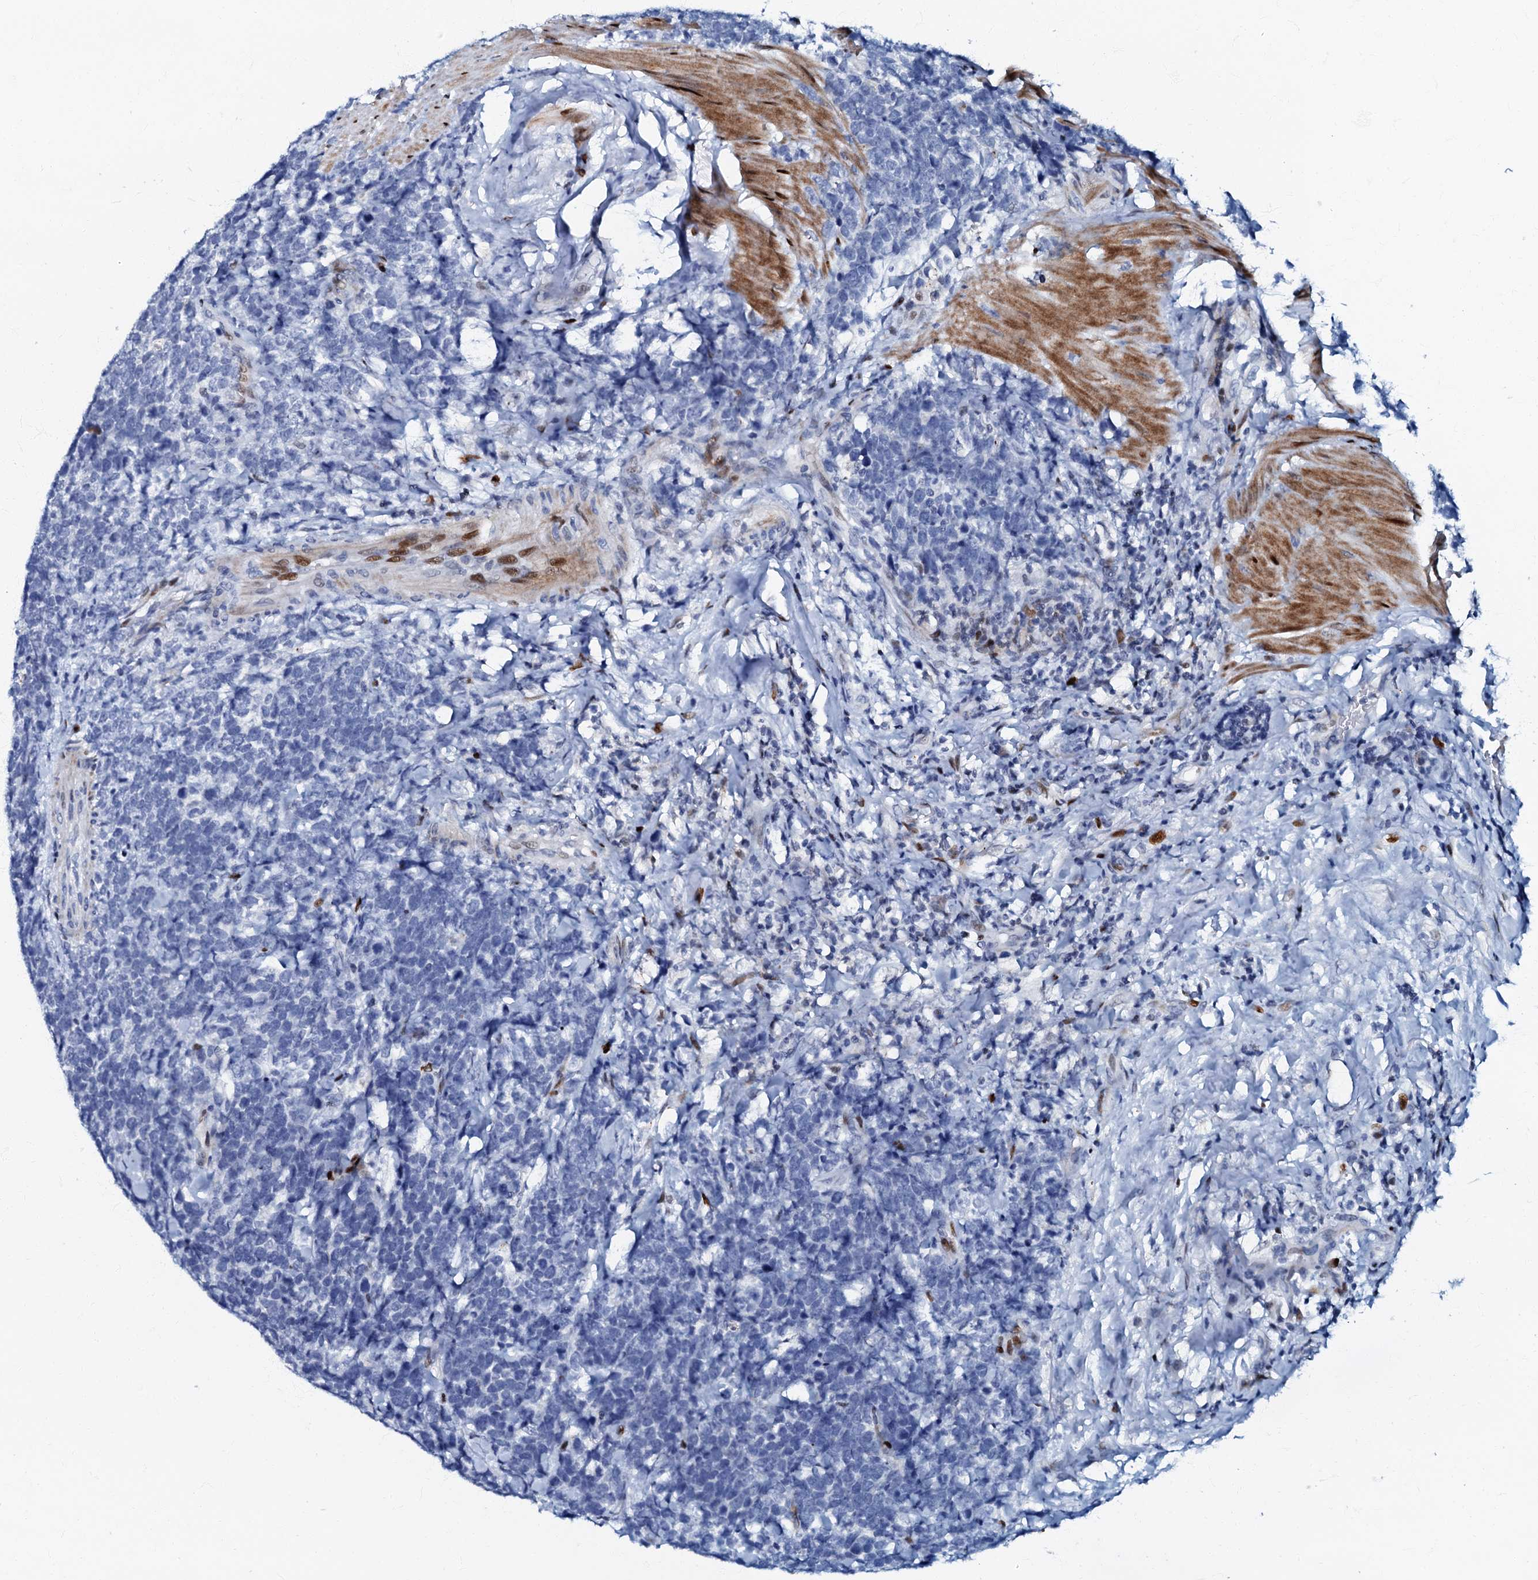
{"staining": {"intensity": "negative", "quantity": "none", "location": "none"}, "tissue": "urothelial cancer", "cell_type": "Tumor cells", "image_type": "cancer", "snomed": [{"axis": "morphology", "description": "Urothelial carcinoma, High grade"}, {"axis": "topography", "description": "Urinary bladder"}], "caption": "Tumor cells show no significant expression in high-grade urothelial carcinoma.", "gene": "MFSD5", "patient": {"sex": "female", "age": 82}}